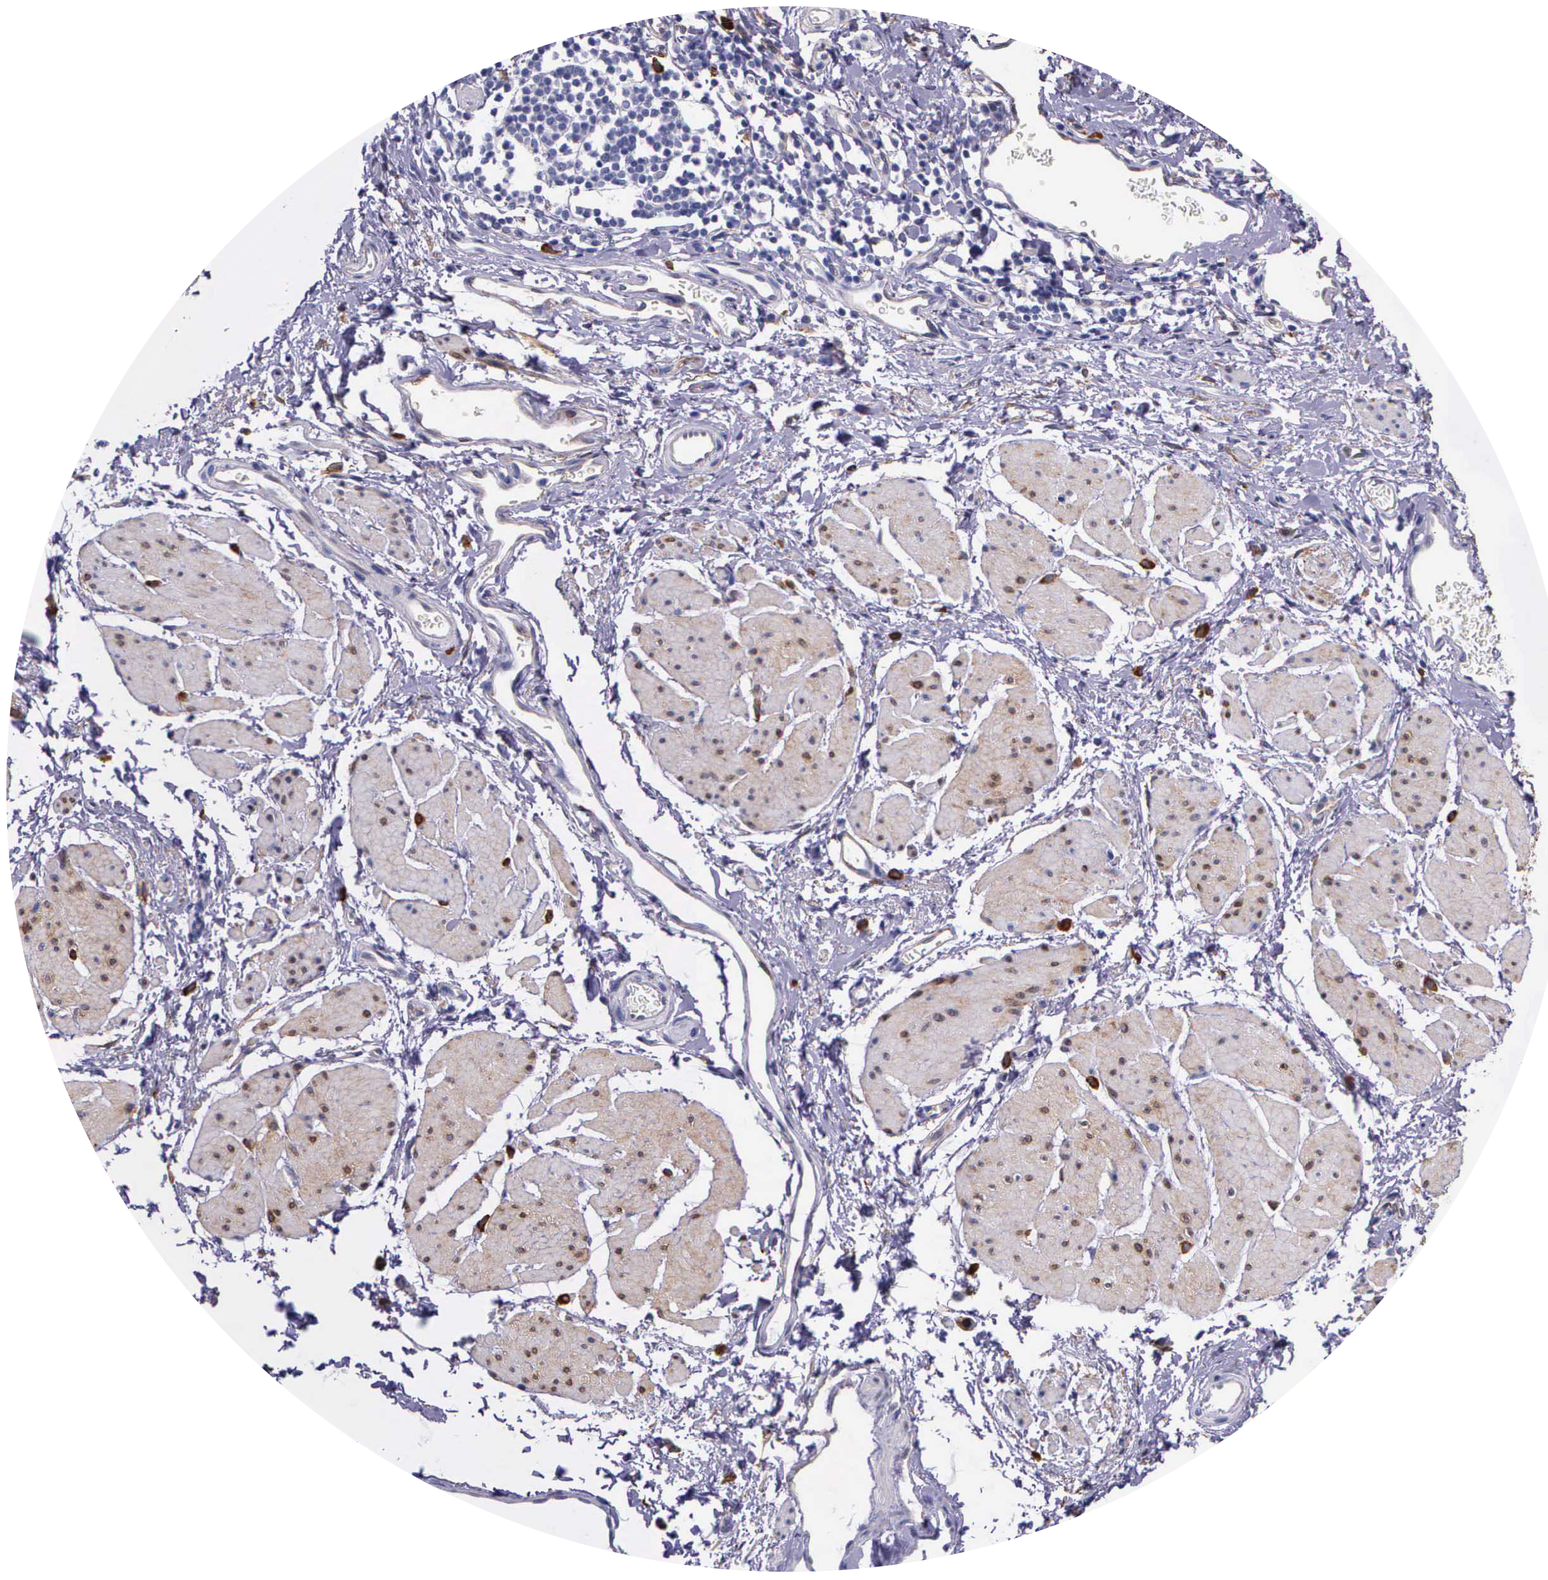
{"staining": {"intensity": "strong", "quantity": ">75%", "location": "cytoplasmic/membranous"}, "tissue": "esophagus", "cell_type": "Squamous epithelial cells", "image_type": "normal", "snomed": [{"axis": "morphology", "description": "Normal tissue, NOS"}, {"axis": "topography", "description": "Esophagus"}], "caption": "Immunohistochemistry (IHC) staining of unremarkable esophagus, which demonstrates high levels of strong cytoplasmic/membranous positivity in about >75% of squamous epithelial cells indicating strong cytoplasmic/membranous protein expression. The staining was performed using DAB (3,3'-diaminobenzidine) (brown) for protein detection and nuclei were counterstained in hematoxylin (blue).", "gene": "AHNAK2", "patient": {"sex": "male", "age": 70}}